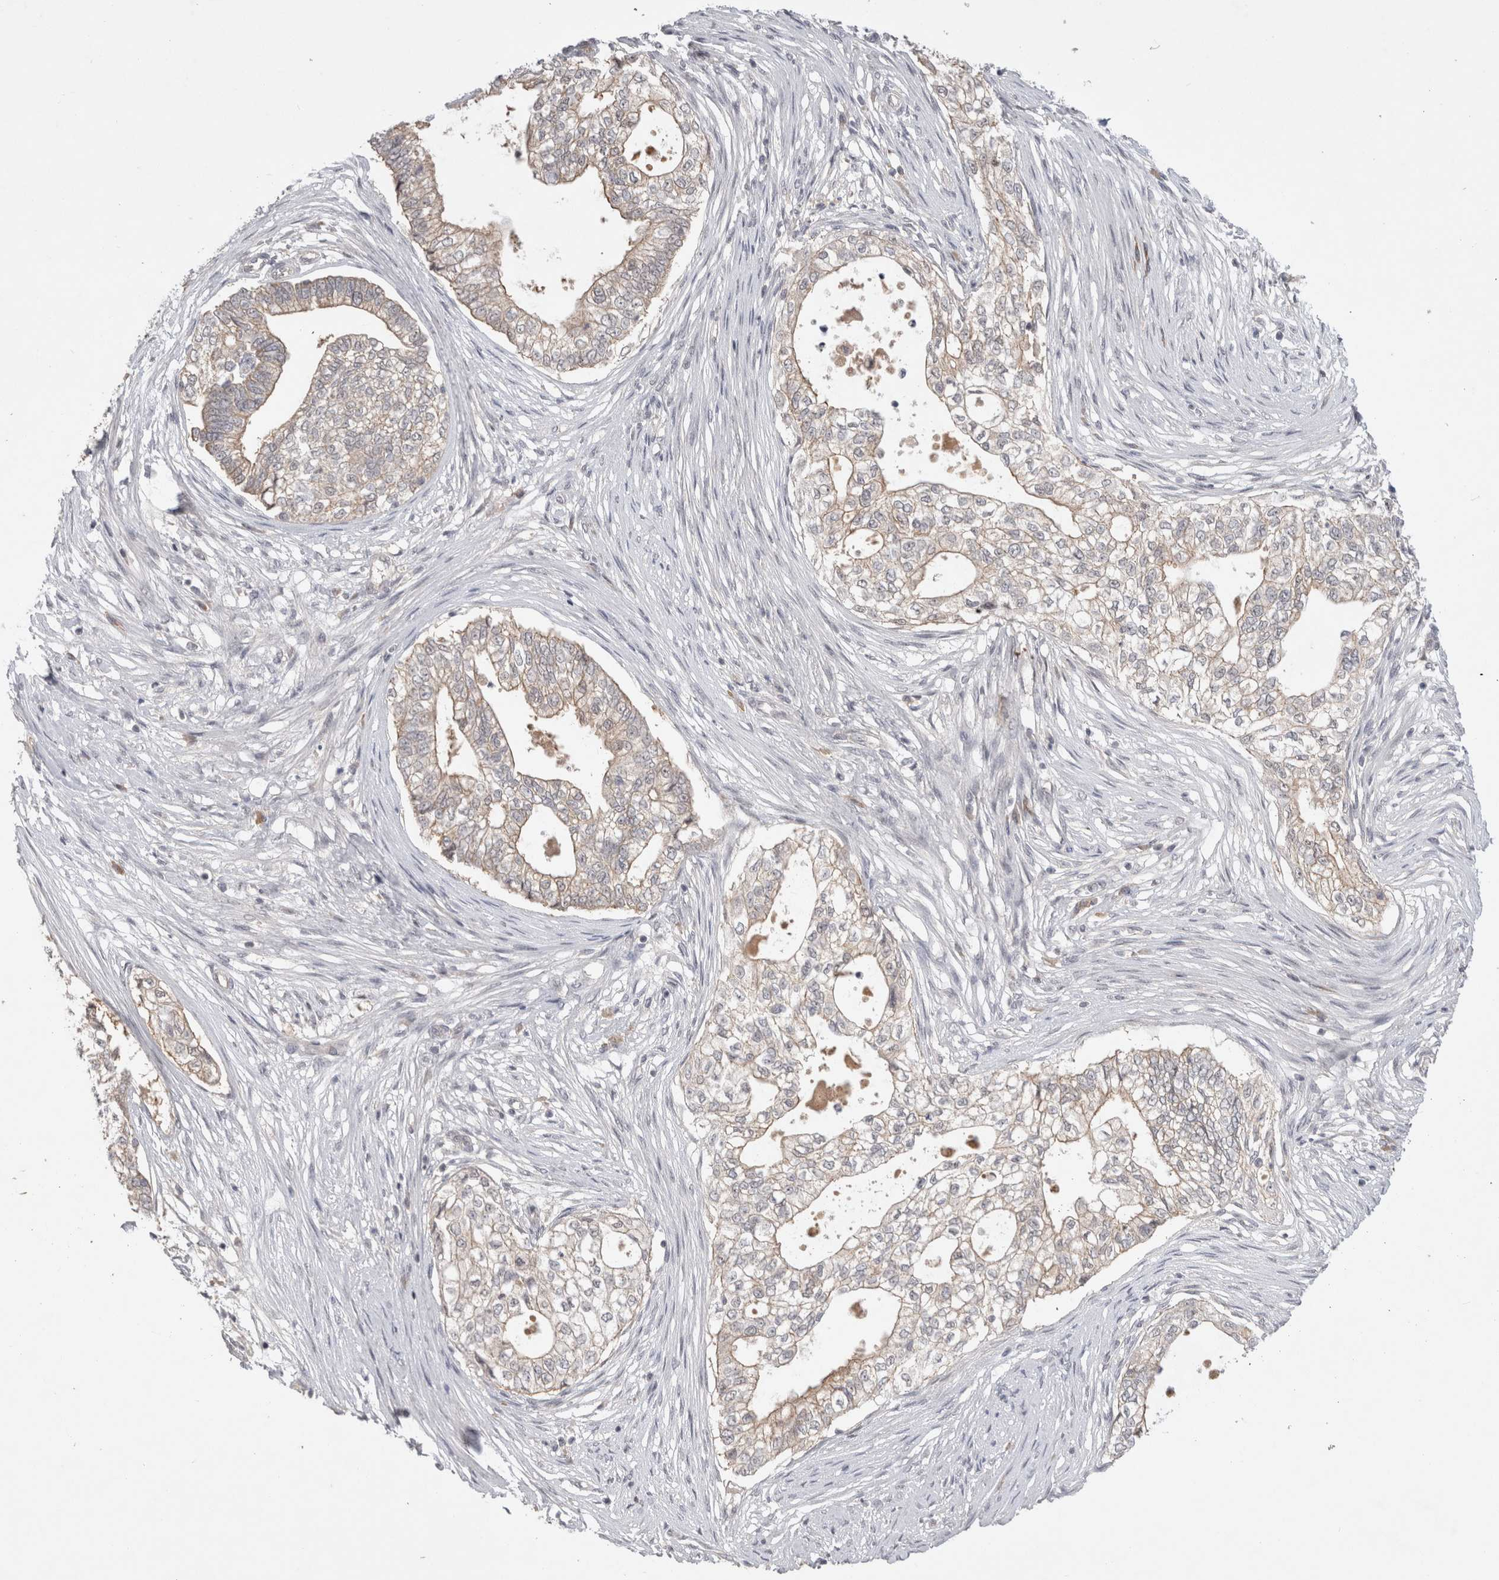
{"staining": {"intensity": "weak", "quantity": "25%-75%", "location": "cytoplasmic/membranous"}, "tissue": "pancreatic cancer", "cell_type": "Tumor cells", "image_type": "cancer", "snomed": [{"axis": "morphology", "description": "Adenocarcinoma, NOS"}, {"axis": "topography", "description": "Pancreas"}], "caption": "Pancreatic adenocarcinoma stained with a protein marker displays weak staining in tumor cells.", "gene": "CERS3", "patient": {"sex": "male", "age": 72}}